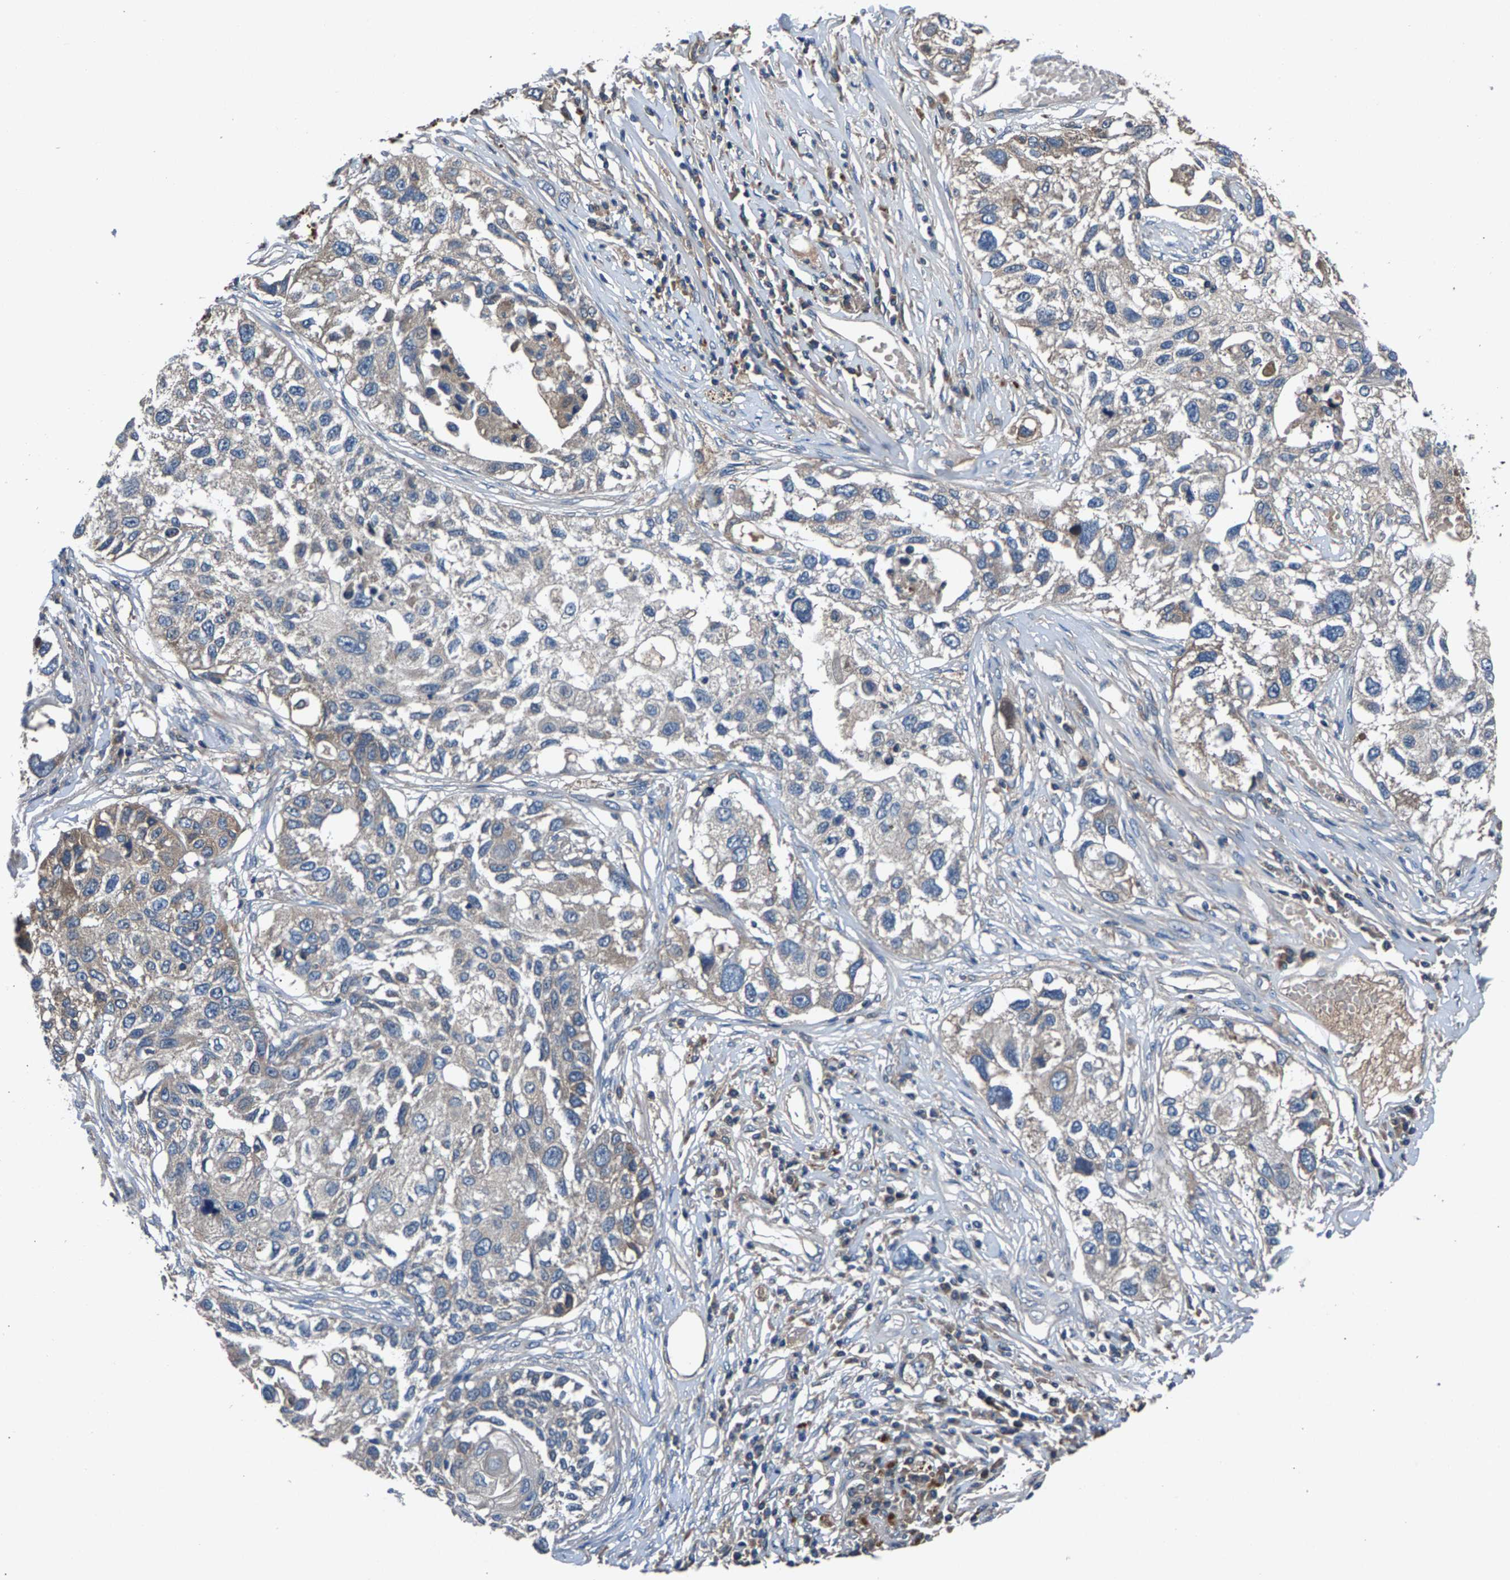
{"staining": {"intensity": "weak", "quantity": "<25%", "location": "cytoplasmic/membranous"}, "tissue": "lung cancer", "cell_type": "Tumor cells", "image_type": "cancer", "snomed": [{"axis": "morphology", "description": "Squamous cell carcinoma, NOS"}, {"axis": "topography", "description": "Lung"}], "caption": "The image demonstrates no significant expression in tumor cells of lung squamous cell carcinoma.", "gene": "PRXL2C", "patient": {"sex": "male", "age": 71}}